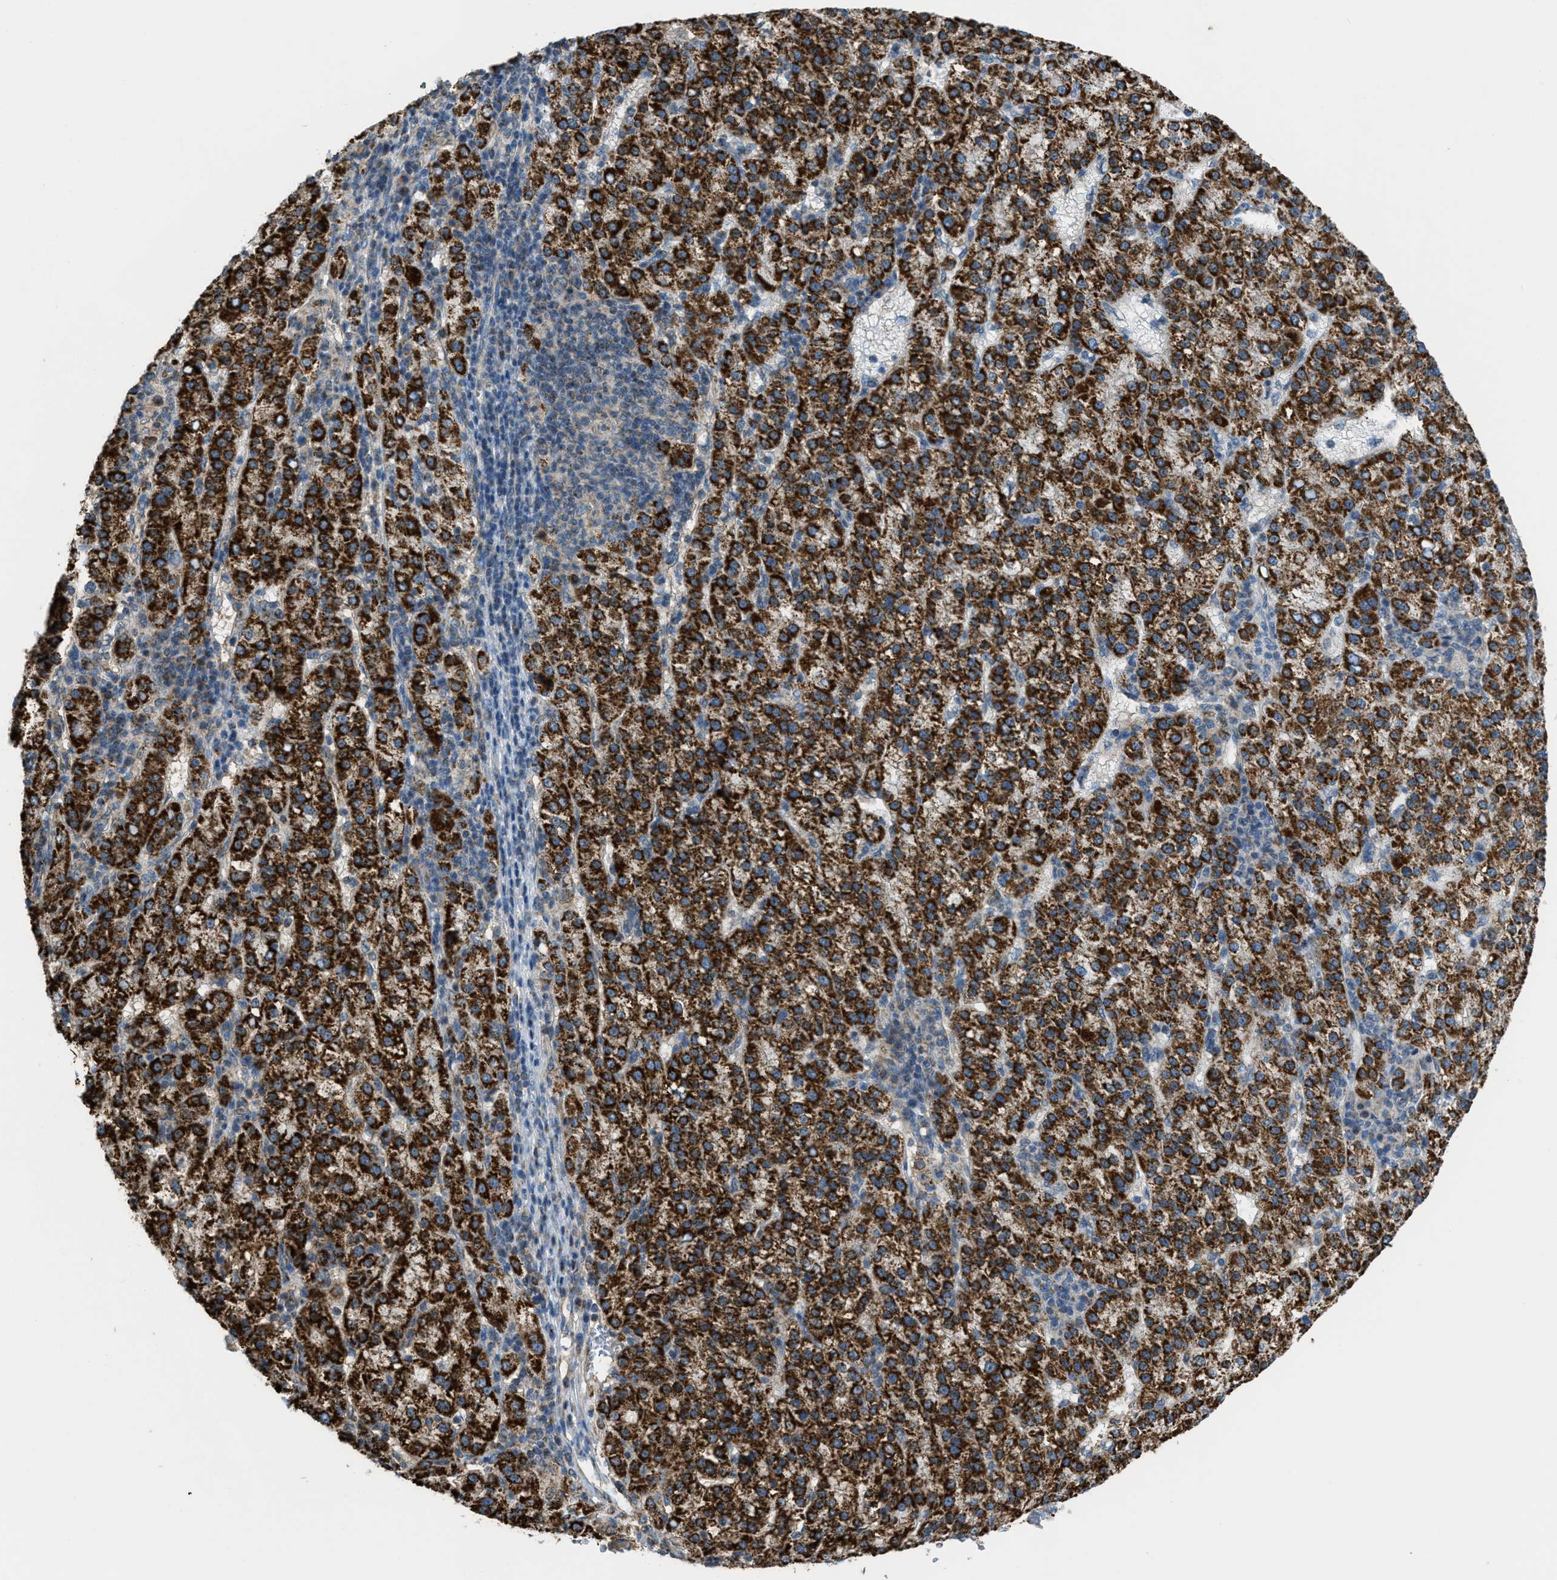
{"staining": {"intensity": "strong", "quantity": ">75%", "location": "cytoplasmic/membranous"}, "tissue": "liver cancer", "cell_type": "Tumor cells", "image_type": "cancer", "snomed": [{"axis": "morphology", "description": "Carcinoma, Hepatocellular, NOS"}, {"axis": "topography", "description": "Liver"}], "caption": "The image shows a brown stain indicating the presence of a protein in the cytoplasmic/membranous of tumor cells in hepatocellular carcinoma (liver).", "gene": "ETFB", "patient": {"sex": "female", "age": 58}}